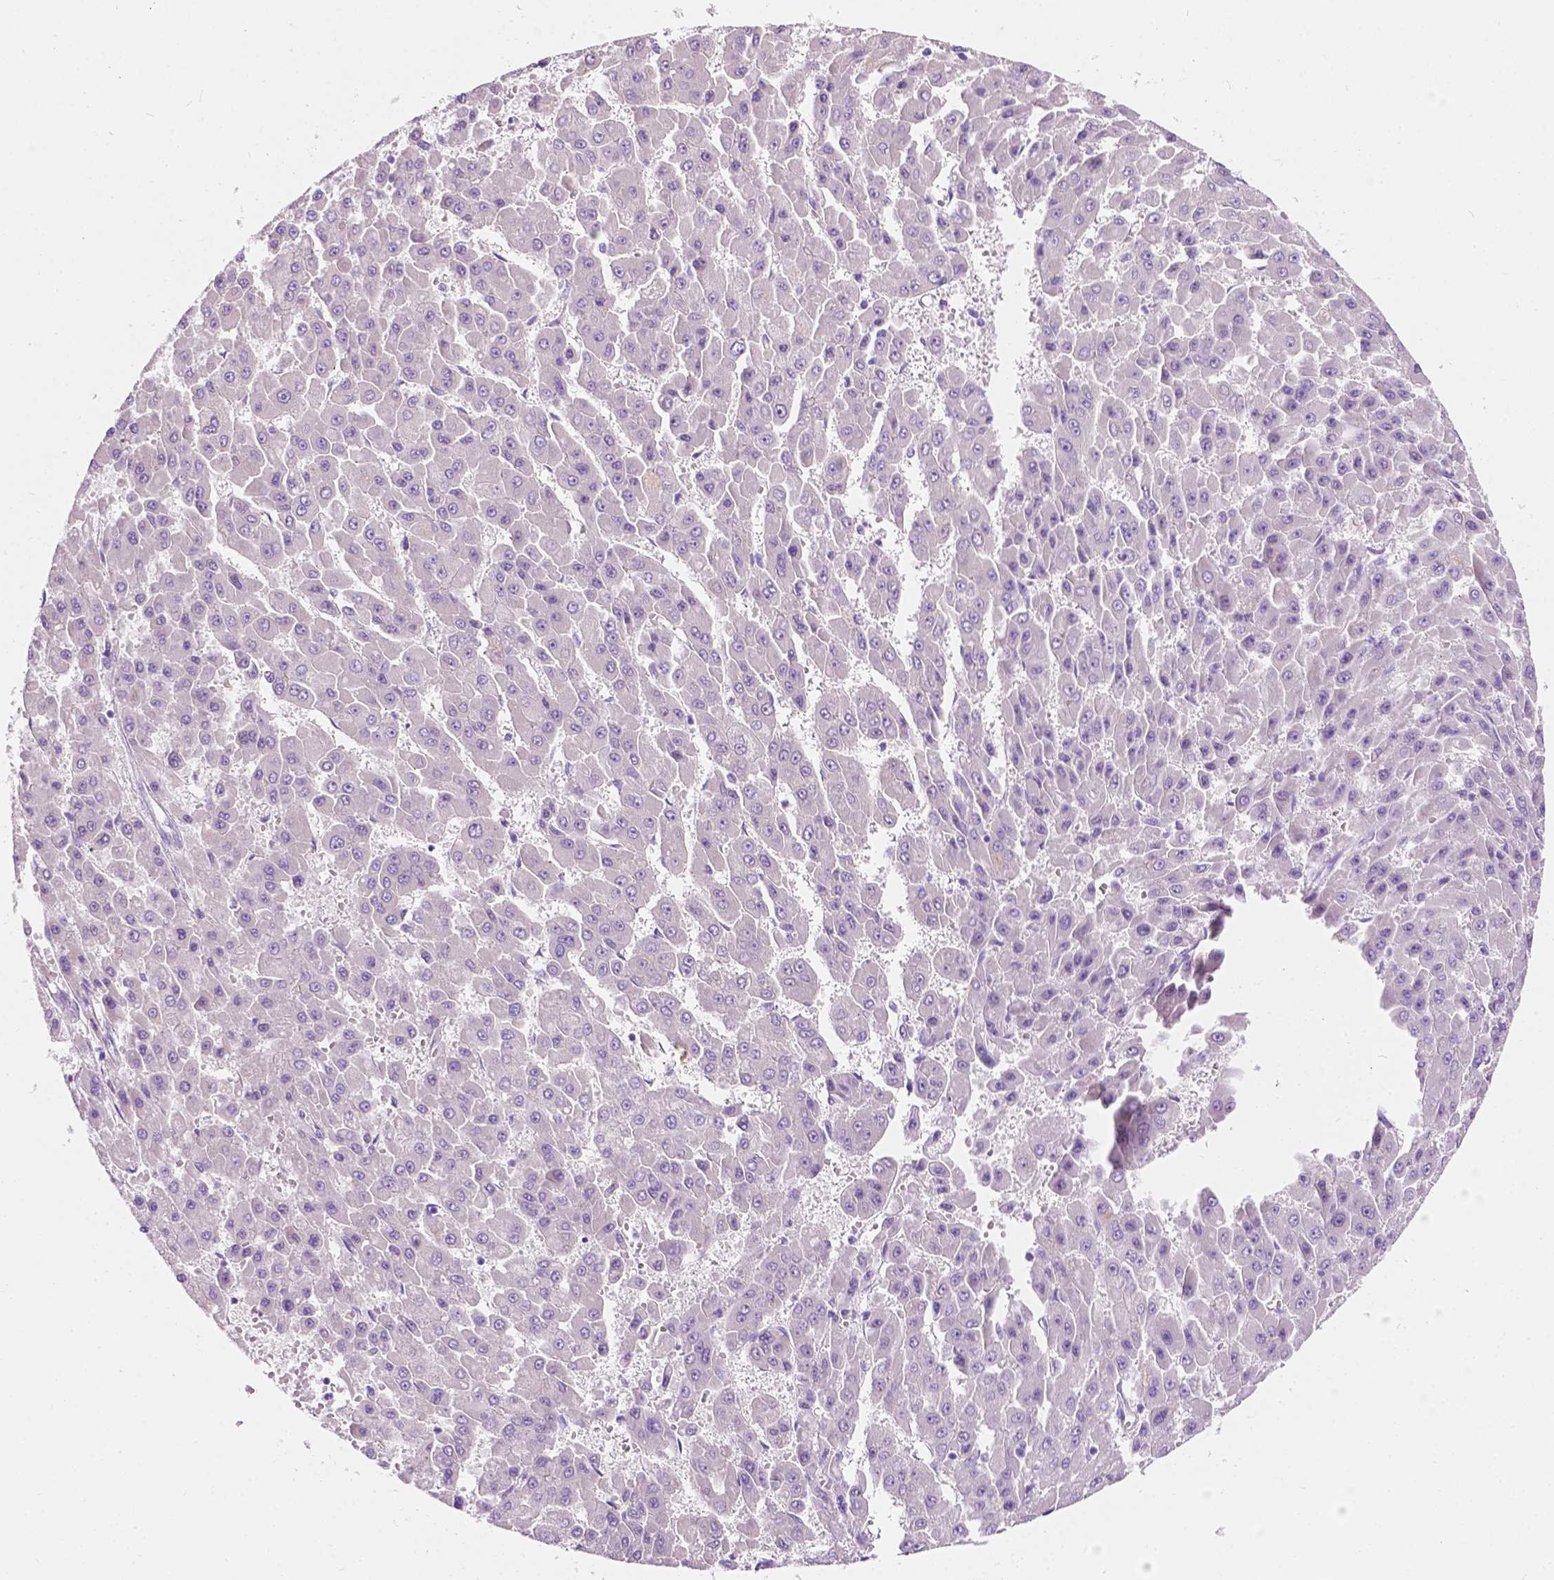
{"staining": {"intensity": "negative", "quantity": "none", "location": "none"}, "tissue": "liver cancer", "cell_type": "Tumor cells", "image_type": "cancer", "snomed": [{"axis": "morphology", "description": "Carcinoma, Hepatocellular, NOS"}, {"axis": "topography", "description": "Liver"}], "caption": "The micrograph reveals no staining of tumor cells in liver cancer.", "gene": "NOS1AP", "patient": {"sex": "male", "age": 78}}